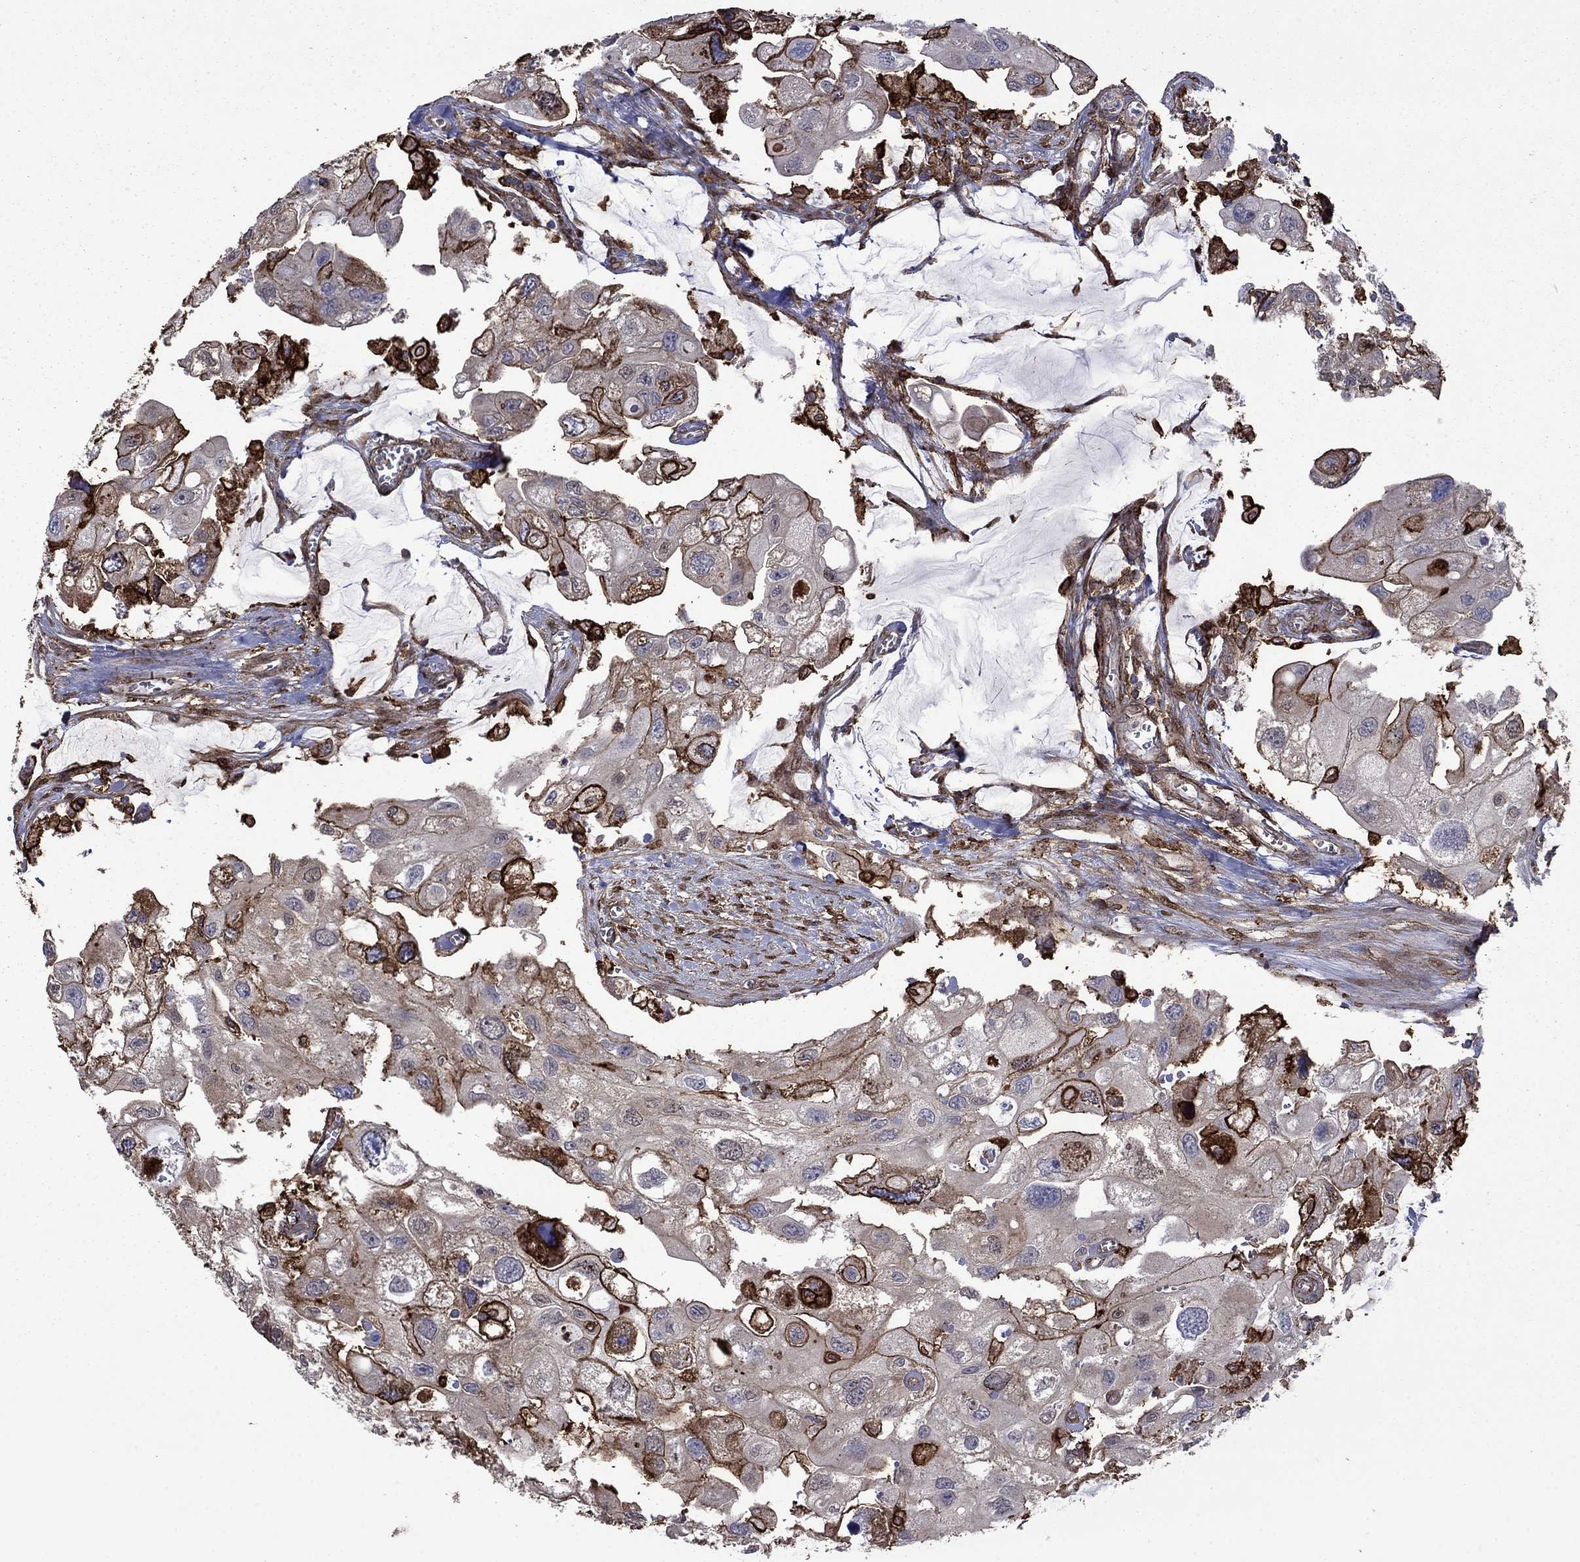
{"staining": {"intensity": "strong", "quantity": "<25%", "location": "cytoplasmic/membranous"}, "tissue": "urothelial cancer", "cell_type": "Tumor cells", "image_type": "cancer", "snomed": [{"axis": "morphology", "description": "Urothelial carcinoma, High grade"}, {"axis": "topography", "description": "Urinary bladder"}], "caption": "Urothelial cancer tissue exhibits strong cytoplasmic/membranous positivity in about <25% of tumor cells (Stains: DAB in brown, nuclei in blue, Microscopy: brightfield microscopy at high magnification).", "gene": "PLAU", "patient": {"sex": "male", "age": 59}}